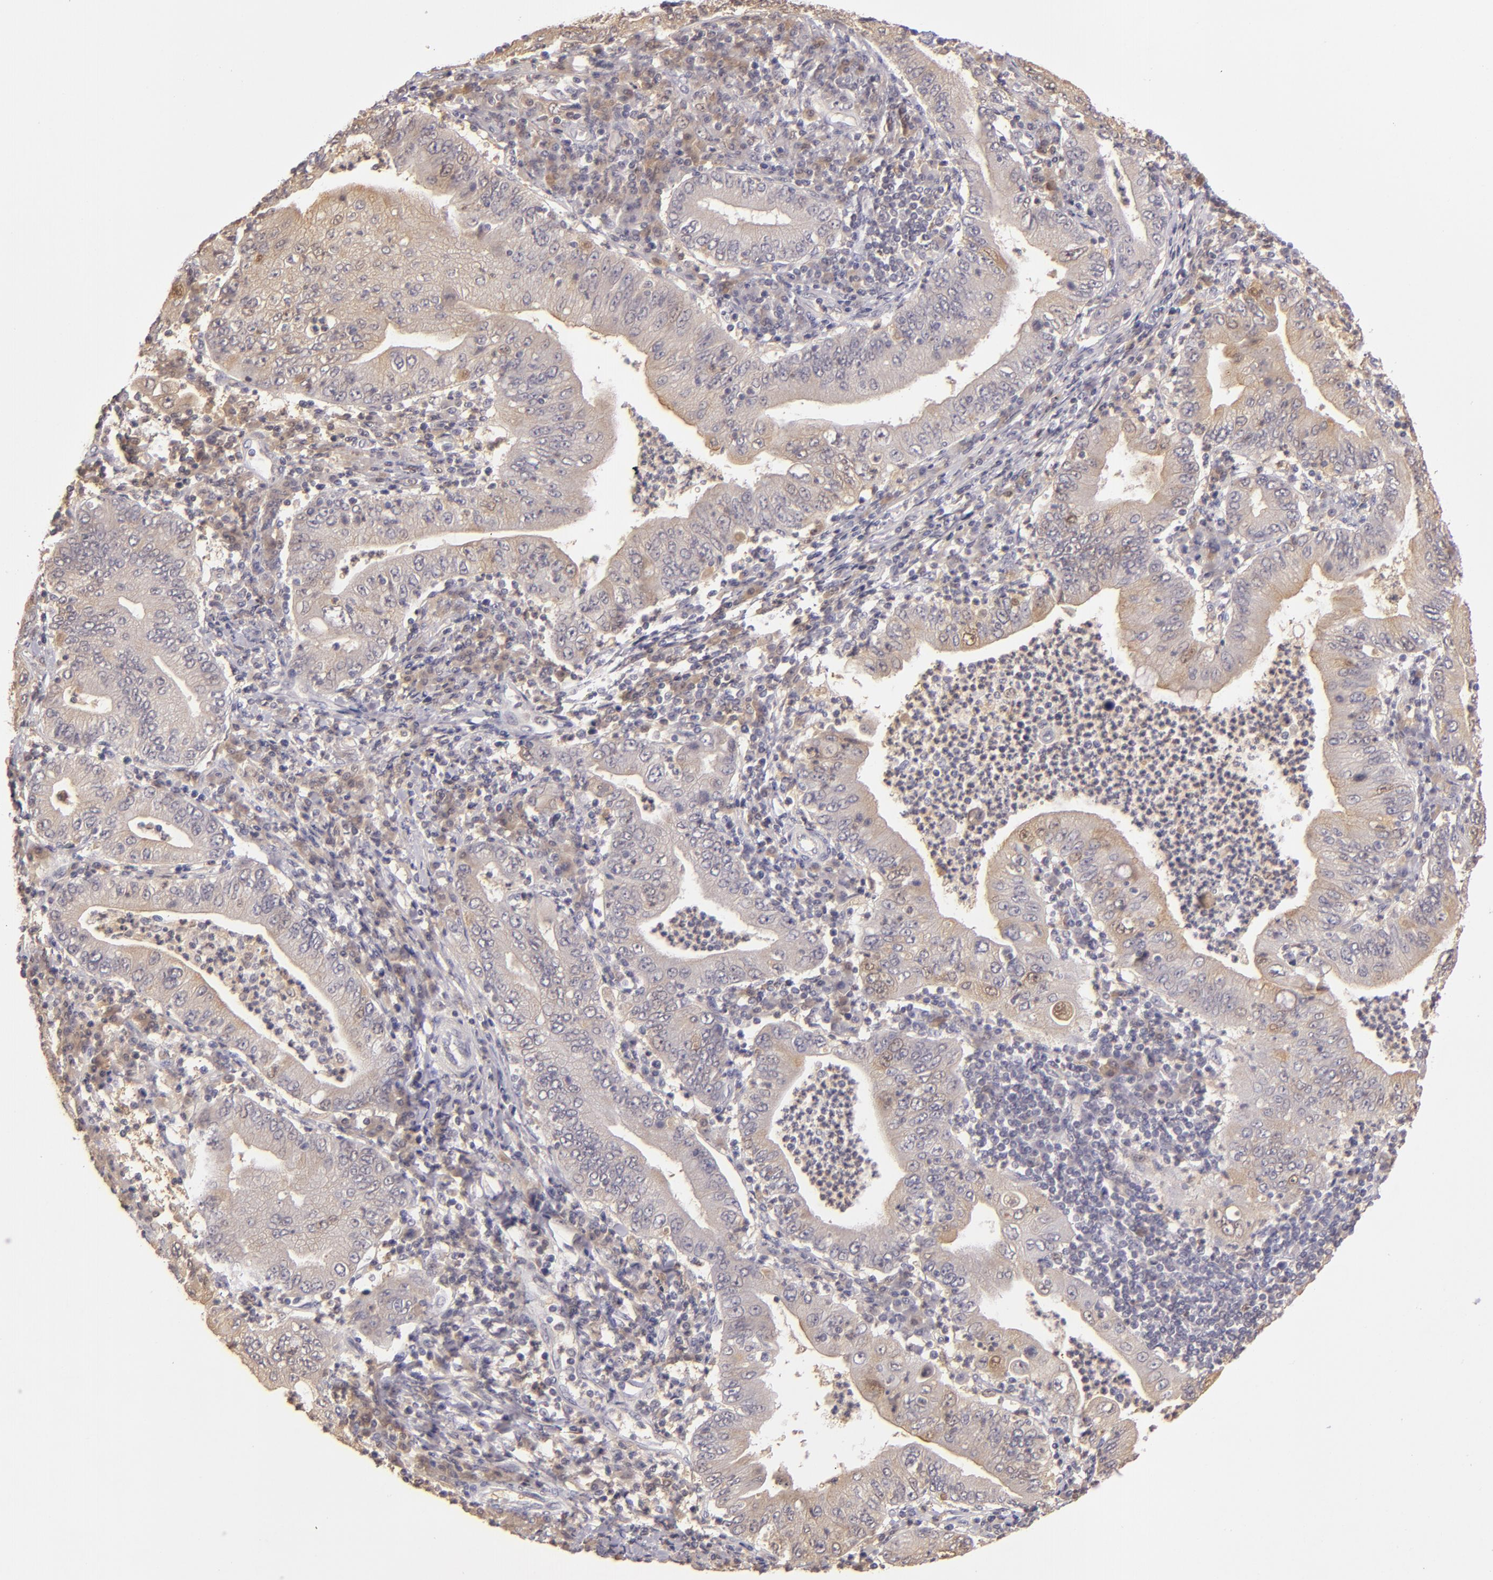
{"staining": {"intensity": "weak", "quantity": ">75%", "location": "cytoplasmic/membranous"}, "tissue": "stomach cancer", "cell_type": "Tumor cells", "image_type": "cancer", "snomed": [{"axis": "morphology", "description": "Normal tissue, NOS"}, {"axis": "morphology", "description": "Adenocarcinoma, NOS"}, {"axis": "topography", "description": "Esophagus"}, {"axis": "topography", "description": "Stomach, upper"}, {"axis": "topography", "description": "Peripheral nerve tissue"}], "caption": "Immunohistochemical staining of human stomach cancer (adenocarcinoma) displays weak cytoplasmic/membranous protein positivity in approximately >75% of tumor cells.", "gene": "LRG1", "patient": {"sex": "male", "age": 62}}